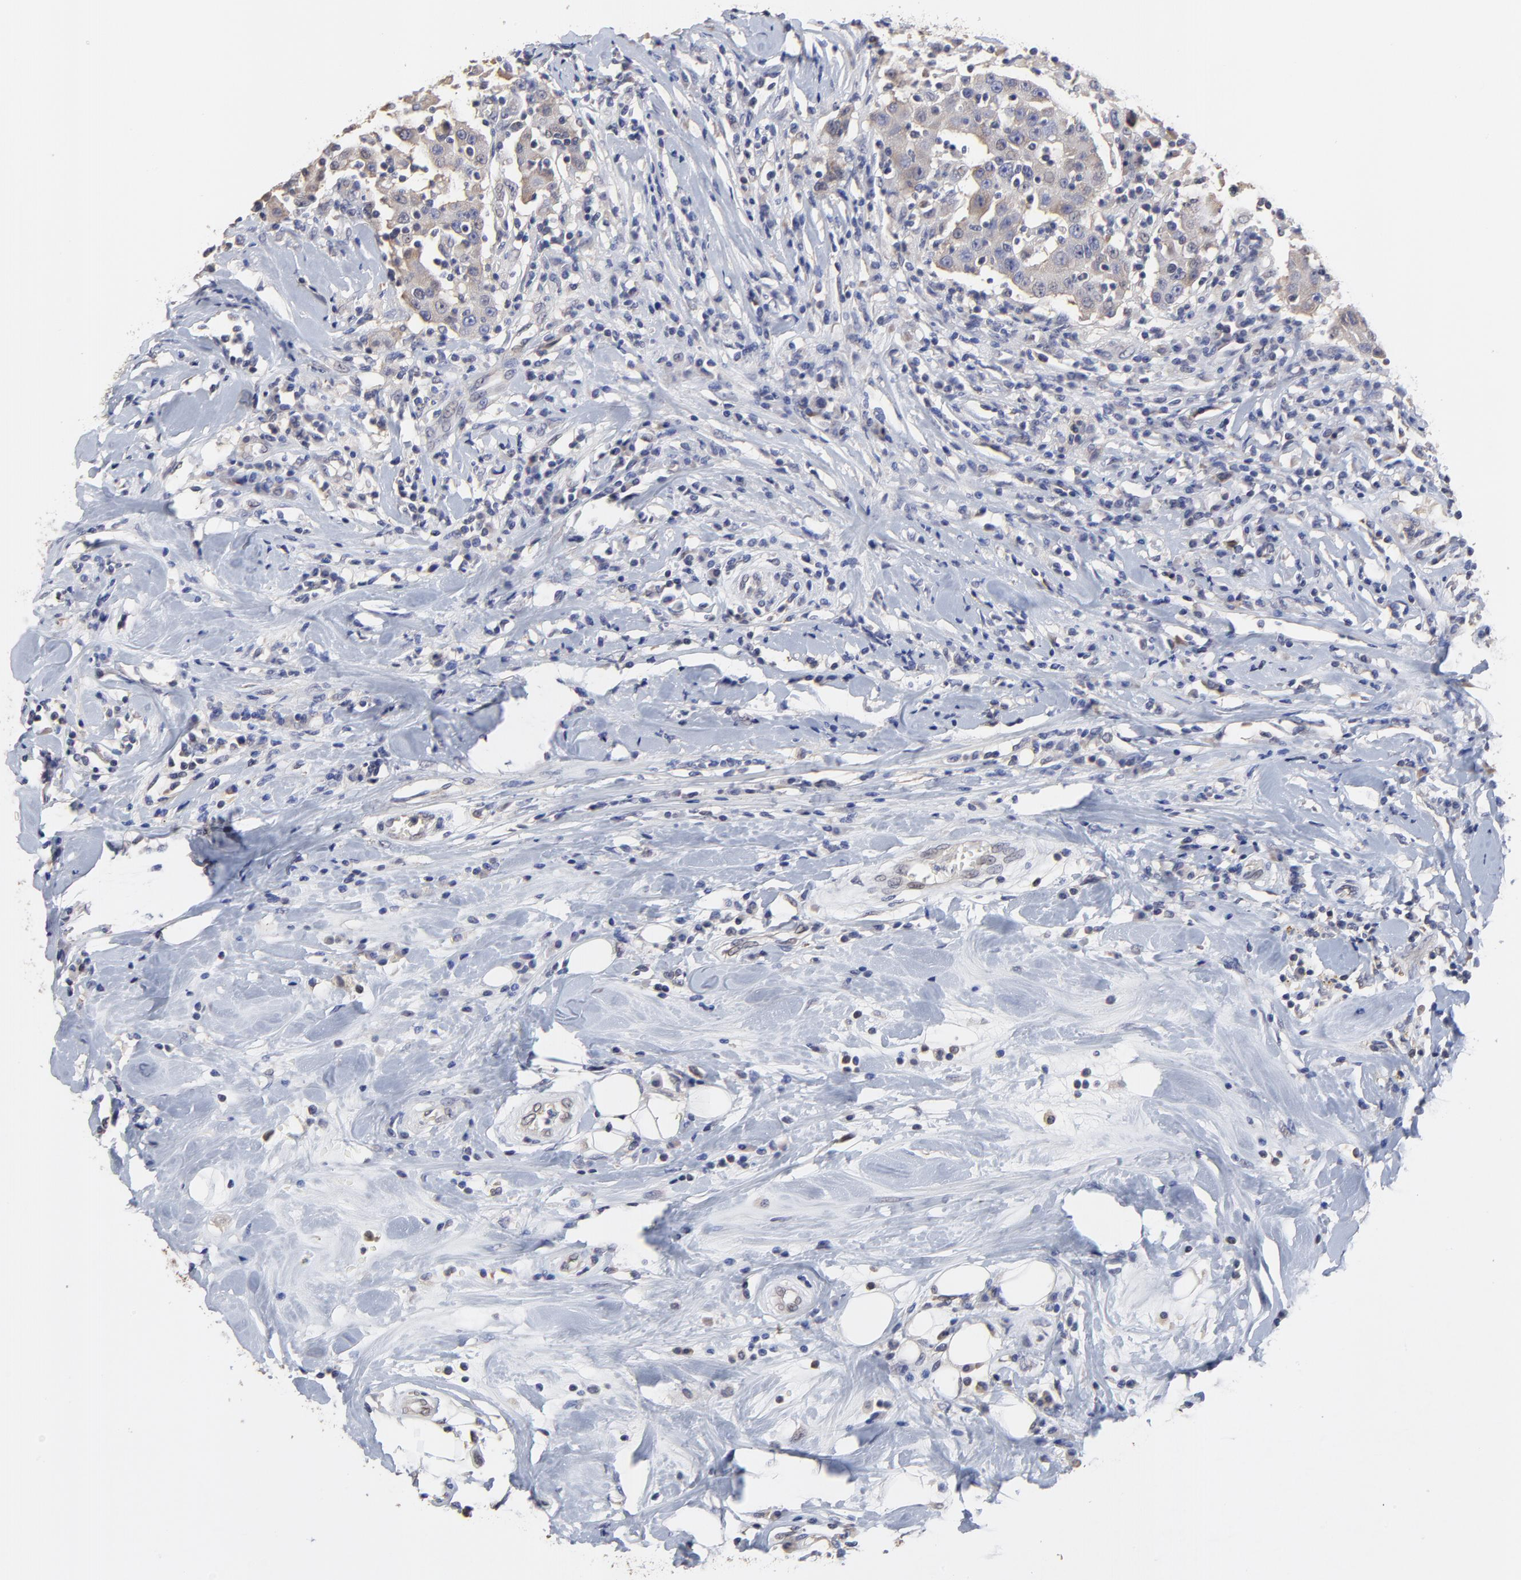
{"staining": {"intensity": "weak", "quantity": ">75%", "location": "cytoplasmic/membranous"}, "tissue": "breast cancer", "cell_type": "Tumor cells", "image_type": "cancer", "snomed": [{"axis": "morphology", "description": "Duct carcinoma"}, {"axis": "topography", "description": "Breast"}], "caption": "Protein analysis of intraductal carcinoma (breast) tissue demonstrates weak cytoplasmic/membranous expression in approximately >75% of tumor cells.", "gene": "CCT2", "patient": {"sex": "female", "age": 27}}